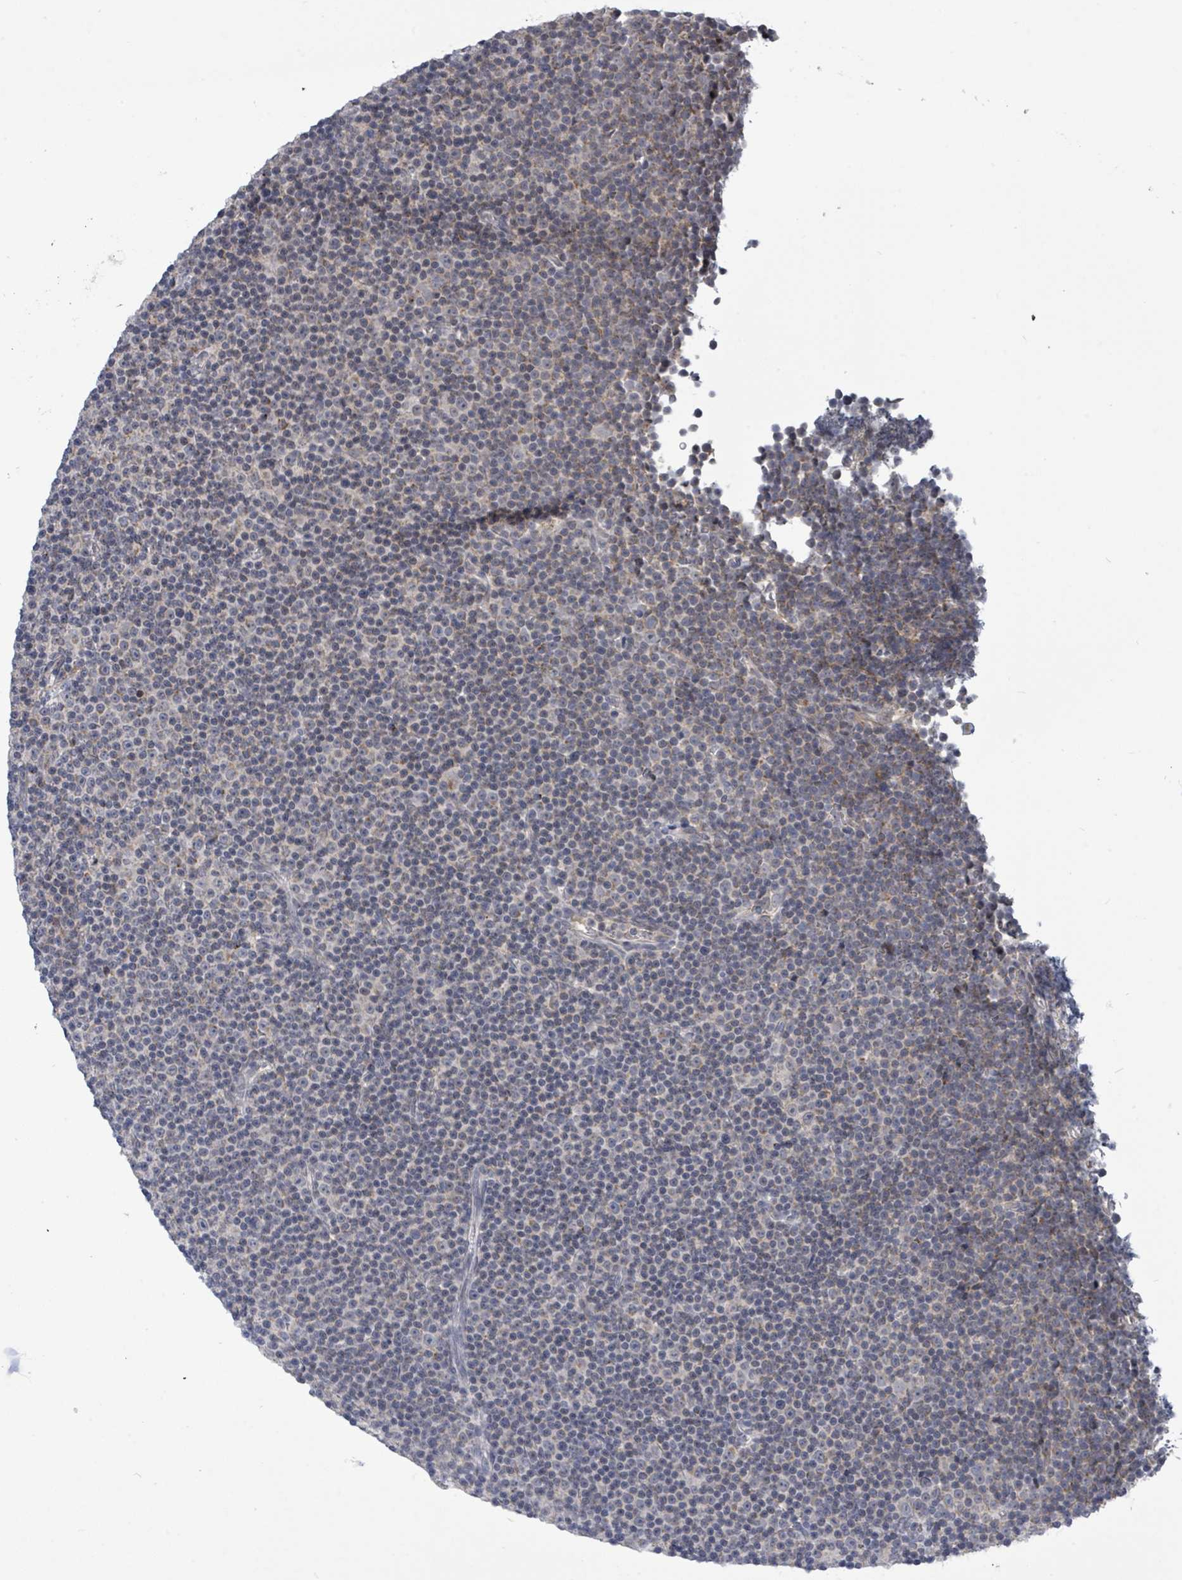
{"staining": {"intensity": "negative", "quantity": "none", "location": "none"}, "tissue": "lymphoma", "cell_type": "Tumor cells", "image_type": "cancer", "snomed": [{"axis": "morphology", "description": "Malignant lymphoma, non-Hodgkin's type, Low grade"}, {"axis": "topography", "description": "Lymph node"}], "caption": "This micrograph is of lymphoma stained with immunohistochemistry to label a protein in brown with the nuclei are counter-stained blue. There is no positivity in tumor cells.", "gene": "COQ10B", "patient": {"sex": "female", "age": 67}}